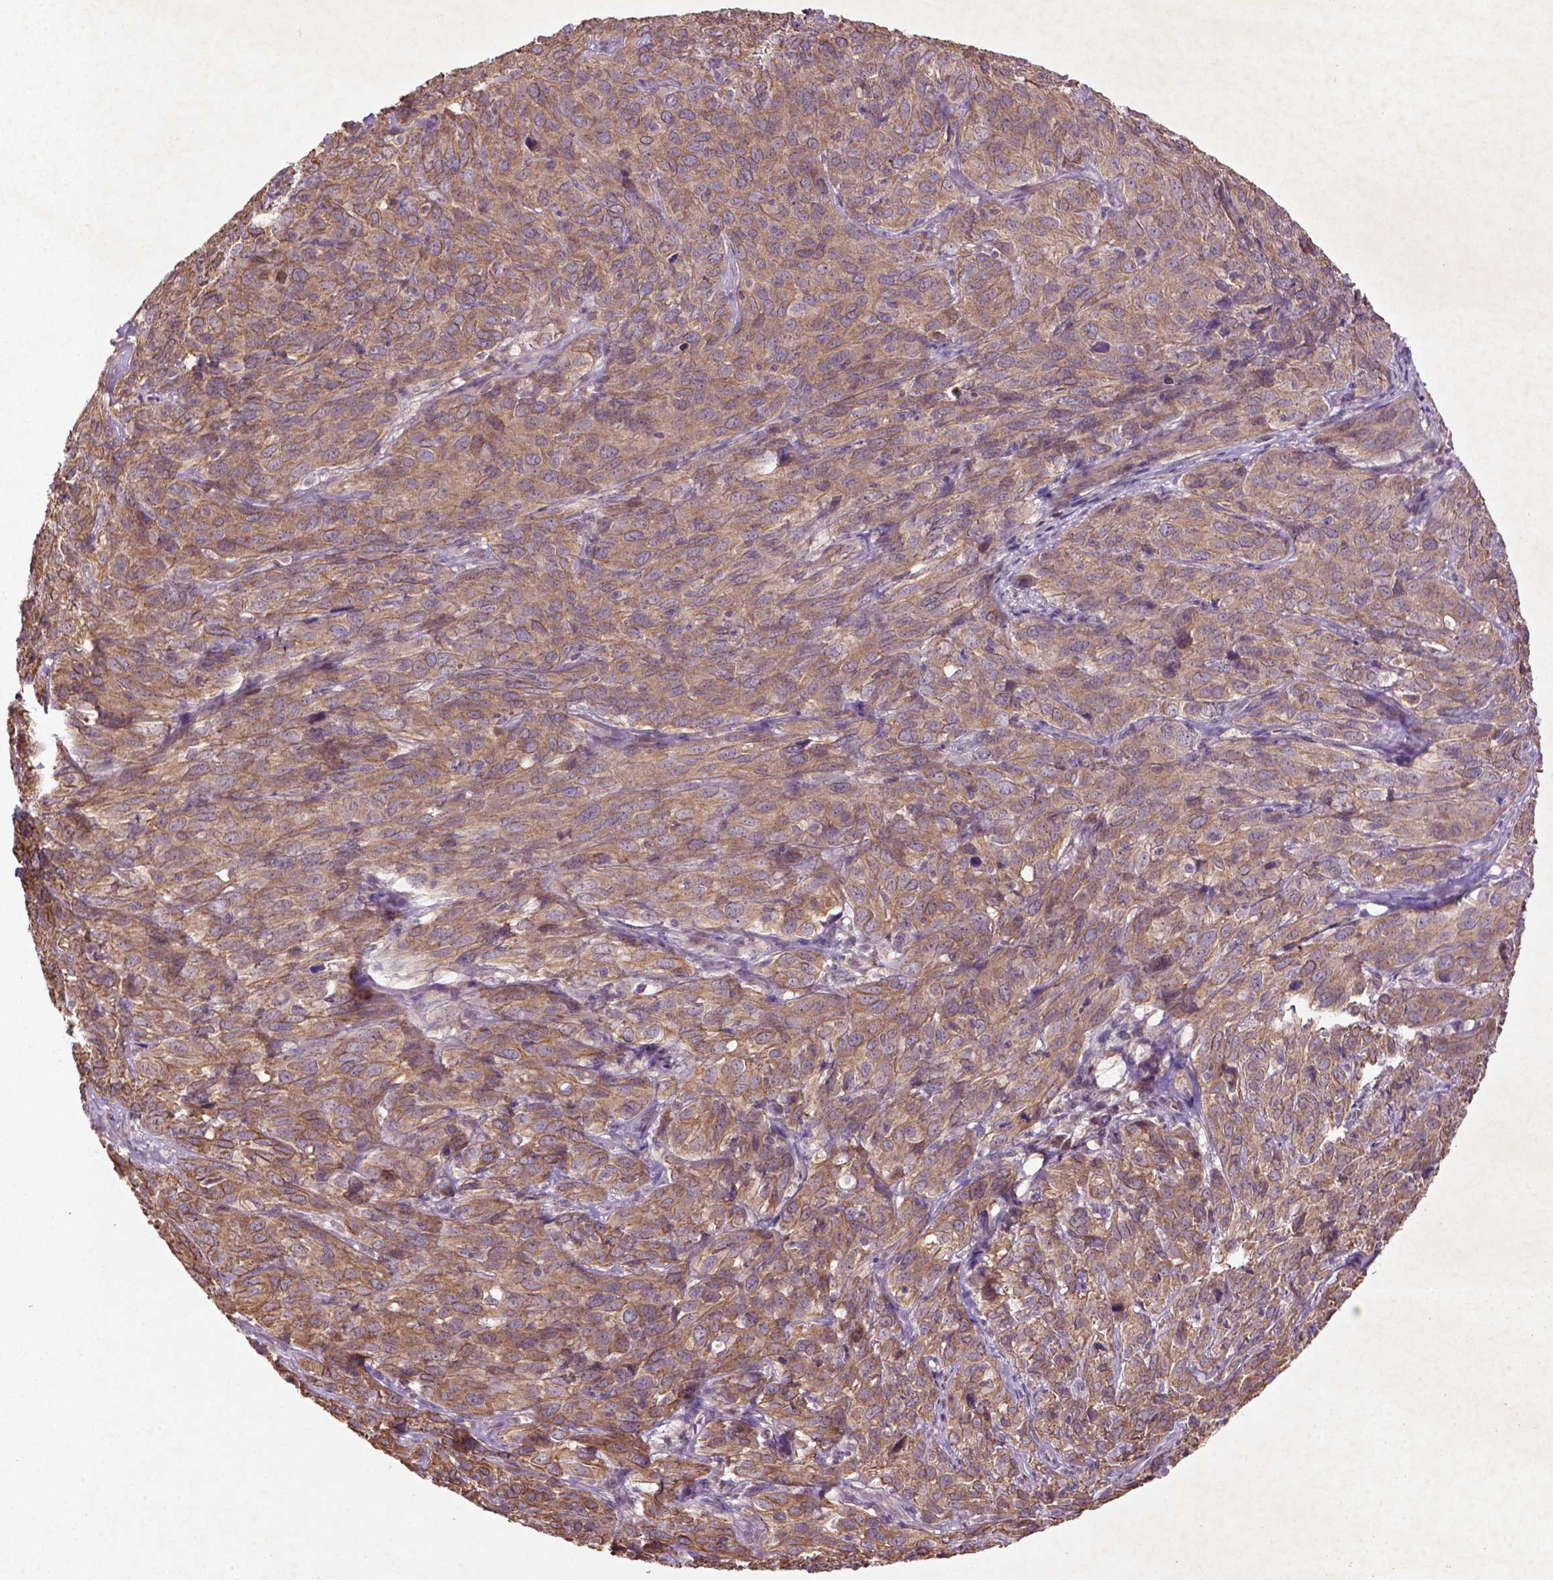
{"staining": {"intensity": "moderate", "quantity": ">75%", "location": "cytoplasmic/membranous"}, "tissue": "cervical cancer", "cell_type": "Tumor cells", "image_type": "cancer", "snomed": [{"axis": "morphology", "description": "Squamous cell carcinoma, NOS"}, {"axis": "topography", "description": "Cervix"}], "caption": "Cervical cancer stained with a brown dye shows moderate cytoplasmic/membranous positive staining in approximately >75% of tumor cells.", "gene": "COQ2", "patient": {"sex": "female", "age": 51}}